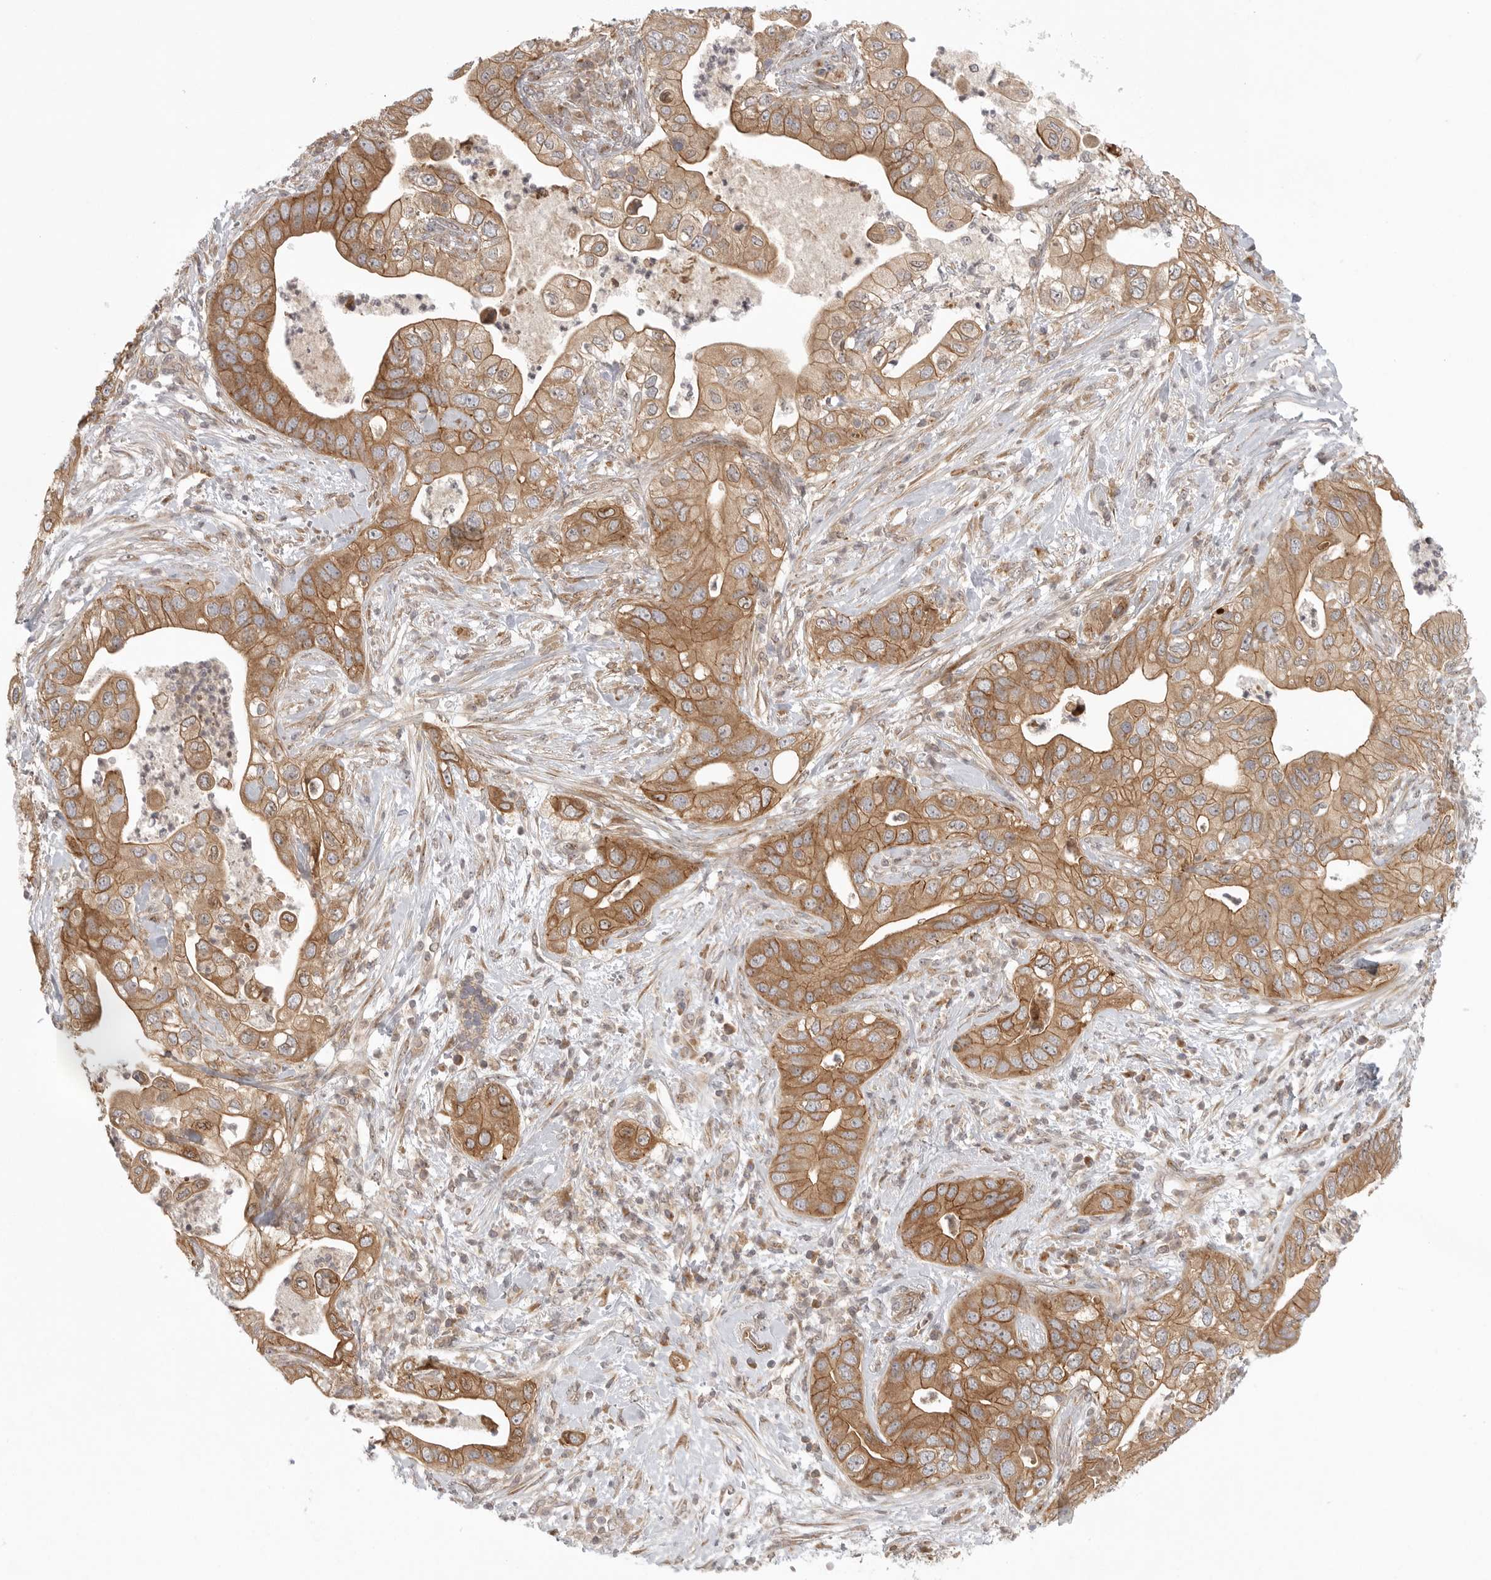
{"staining": {"intensity": "moderate", "quantity": ">75%", "location": "cytoplasmic/membranous"}, "tissue": "pancreatic cancer", "cell_type": "Tumor cells", "image_type": "cancer", "snomed": [{"axis": "morphology", "description": "Adenocarcinoma, NOS"}, {"axis": "topography", "description": "Pancreas"}], "caption": "Protein expression analysis of pancreatic adenocarcinoma shows moderate cytoplasmic/membranous positivity in approximately >75% of tumor cells. (DAB = brown stain, brightfield microscopy at high magnification).", "gene": "CCPG1", "patient": {"sex": "female", "age": 78}}